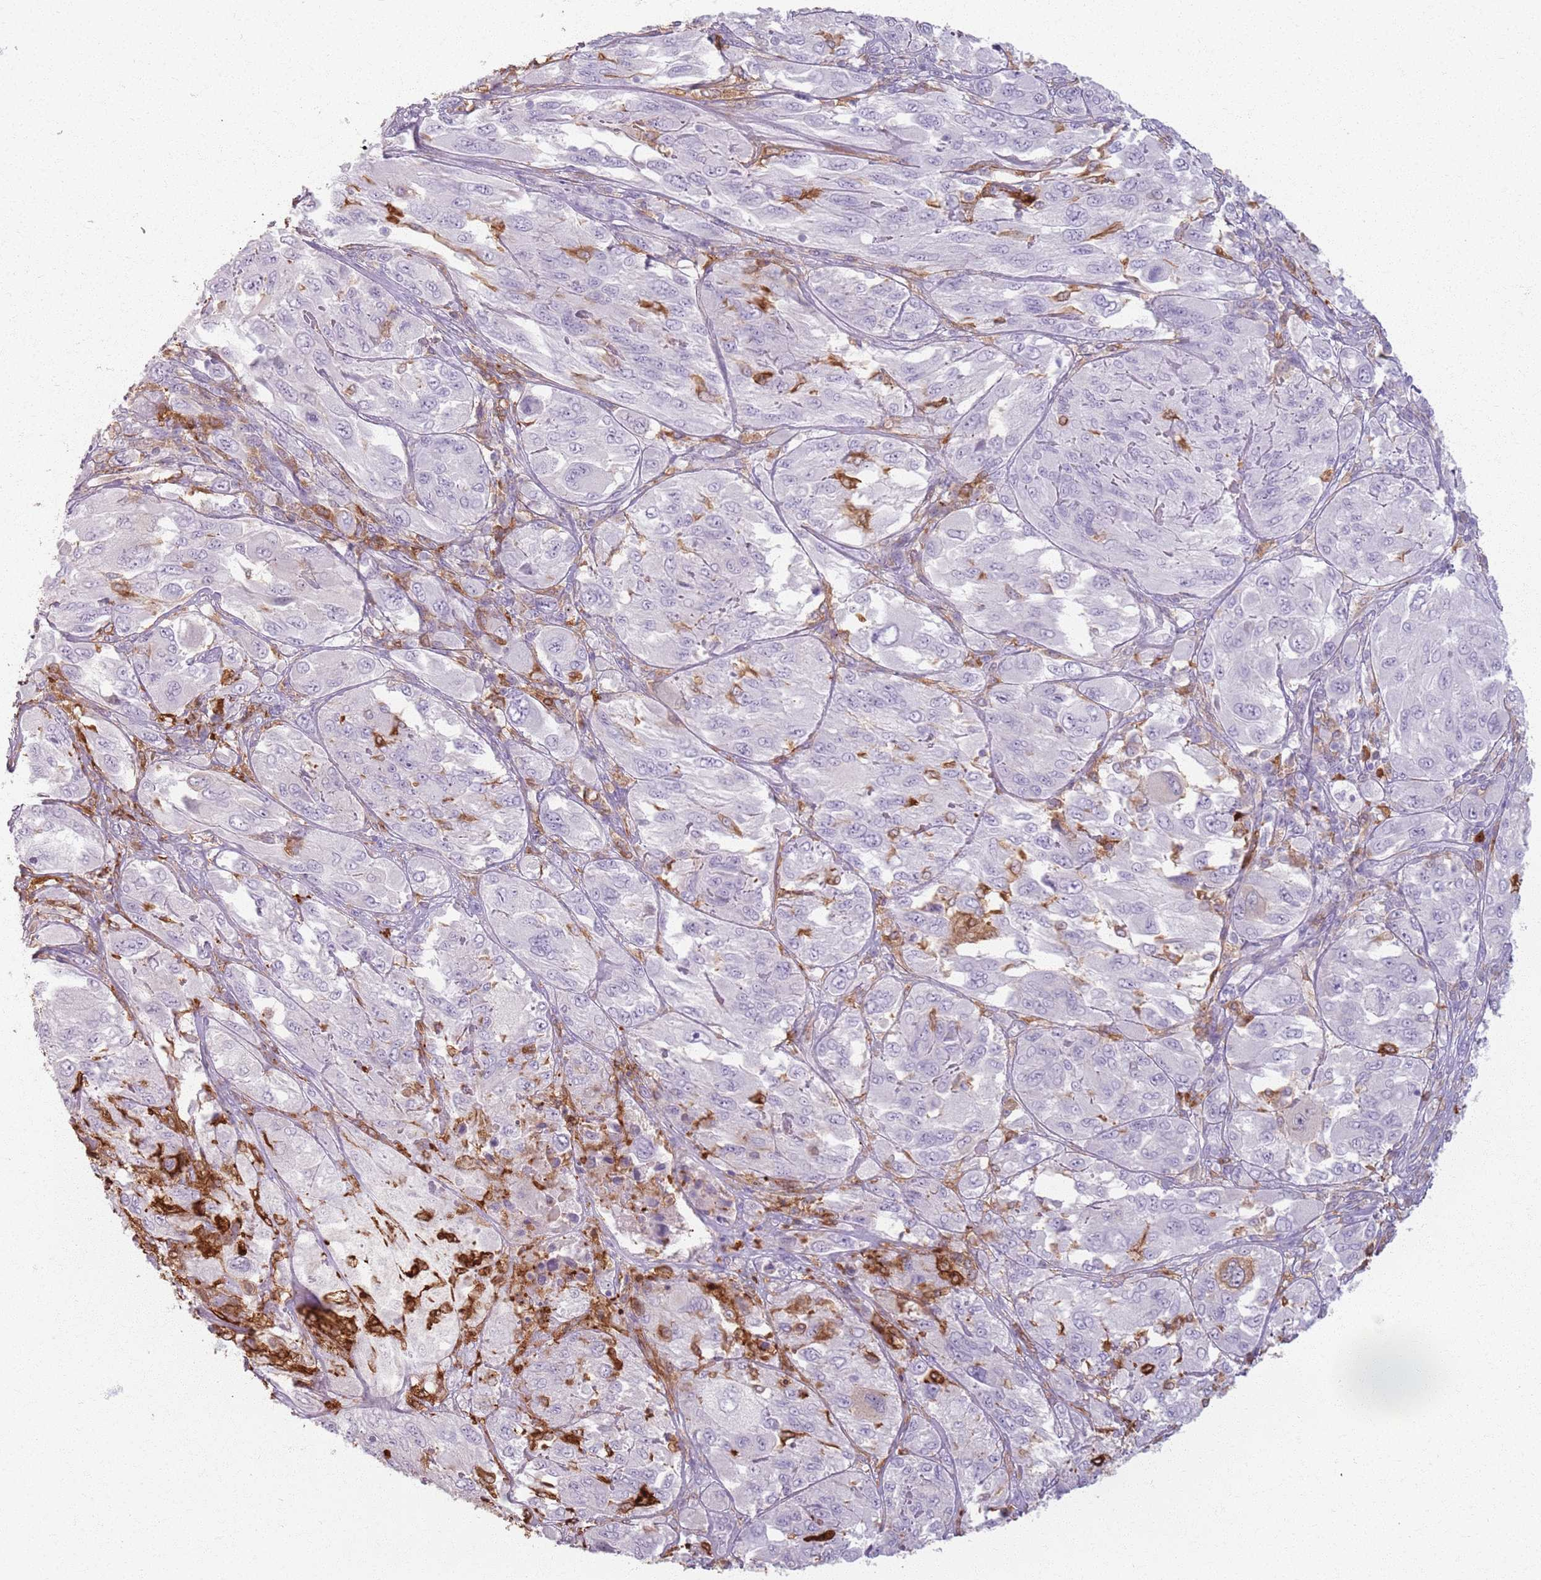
{"staining": {"intensity": "negative", "quantity": "none", "location": "none"}, "tissue": "melanoma", "cell_type": "Tumor cells", "image_type": "cancer", "snomed": [{"axis": "morphology", "description": "Malignant melanoma, NOS"}, {"axis": "topography", "description": "Skin"}], "caption": "Tumor cells show no significant protein expression in malignant melanoma.", "gene": "GDPGP1", "patient": {"sex": "female", "age": 91}}